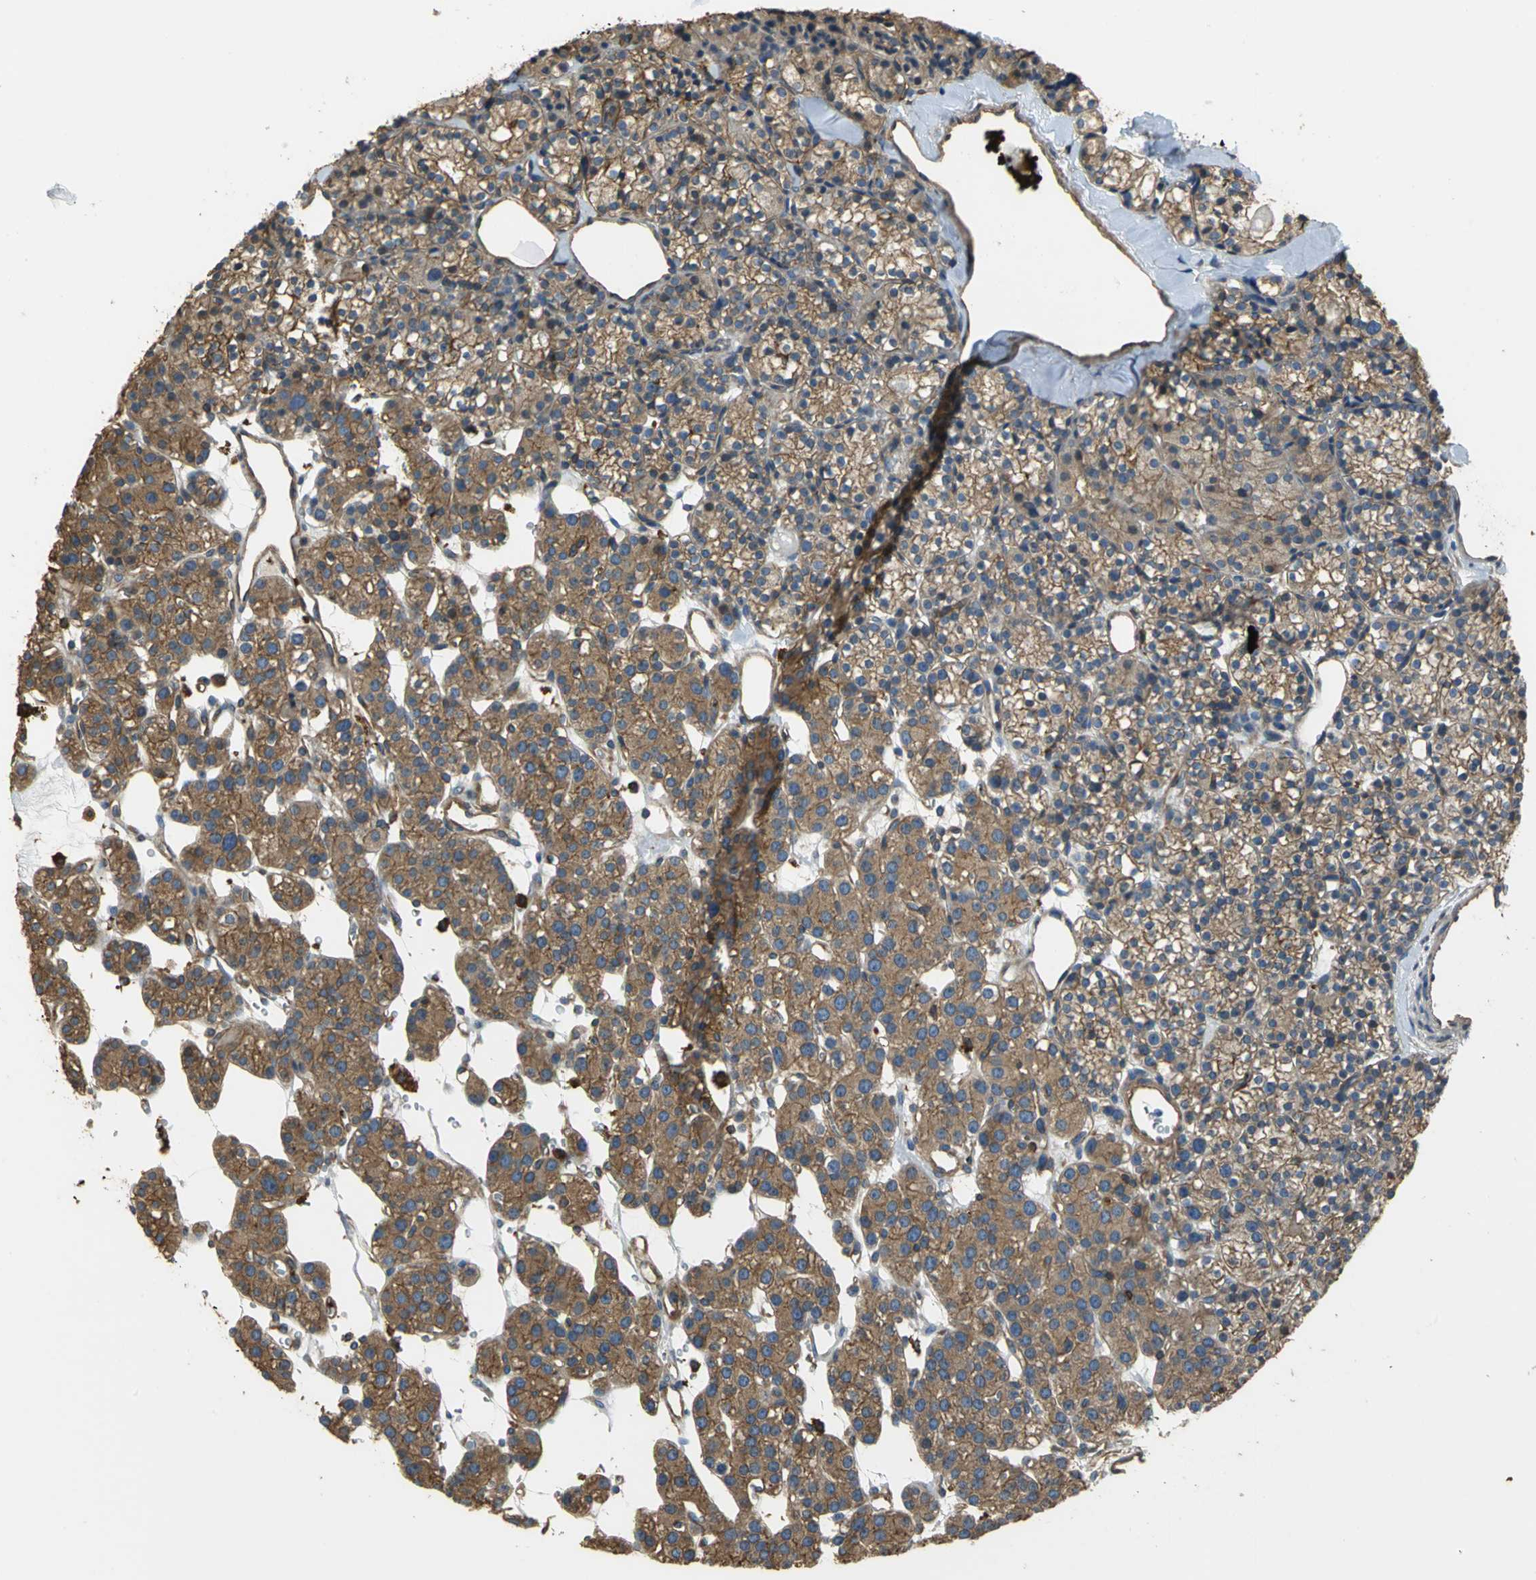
{"staining": {"intensity": "moderate", "quantity": ">75%", "location": "cytoplasmic/membranous"}, "tissue": "parathyroid gland", "cell_type": "Glandular cells", "image_type": "normal", "snomed": [{"axis": "morphology", "description": "Normal tissue, NOS"}, {"axis": "topography", "description": "Parathyroid gland"}], "caption": "High-power microscopy captured an immunohistochemistry (IHC) micrograph of benign parathyroid gland, revealing moderate cytoplasmic/membranous expression in approximately >75% of glandular cells.", "gene": "TLN1", "patient": {"sex": "female", "age": 64}}